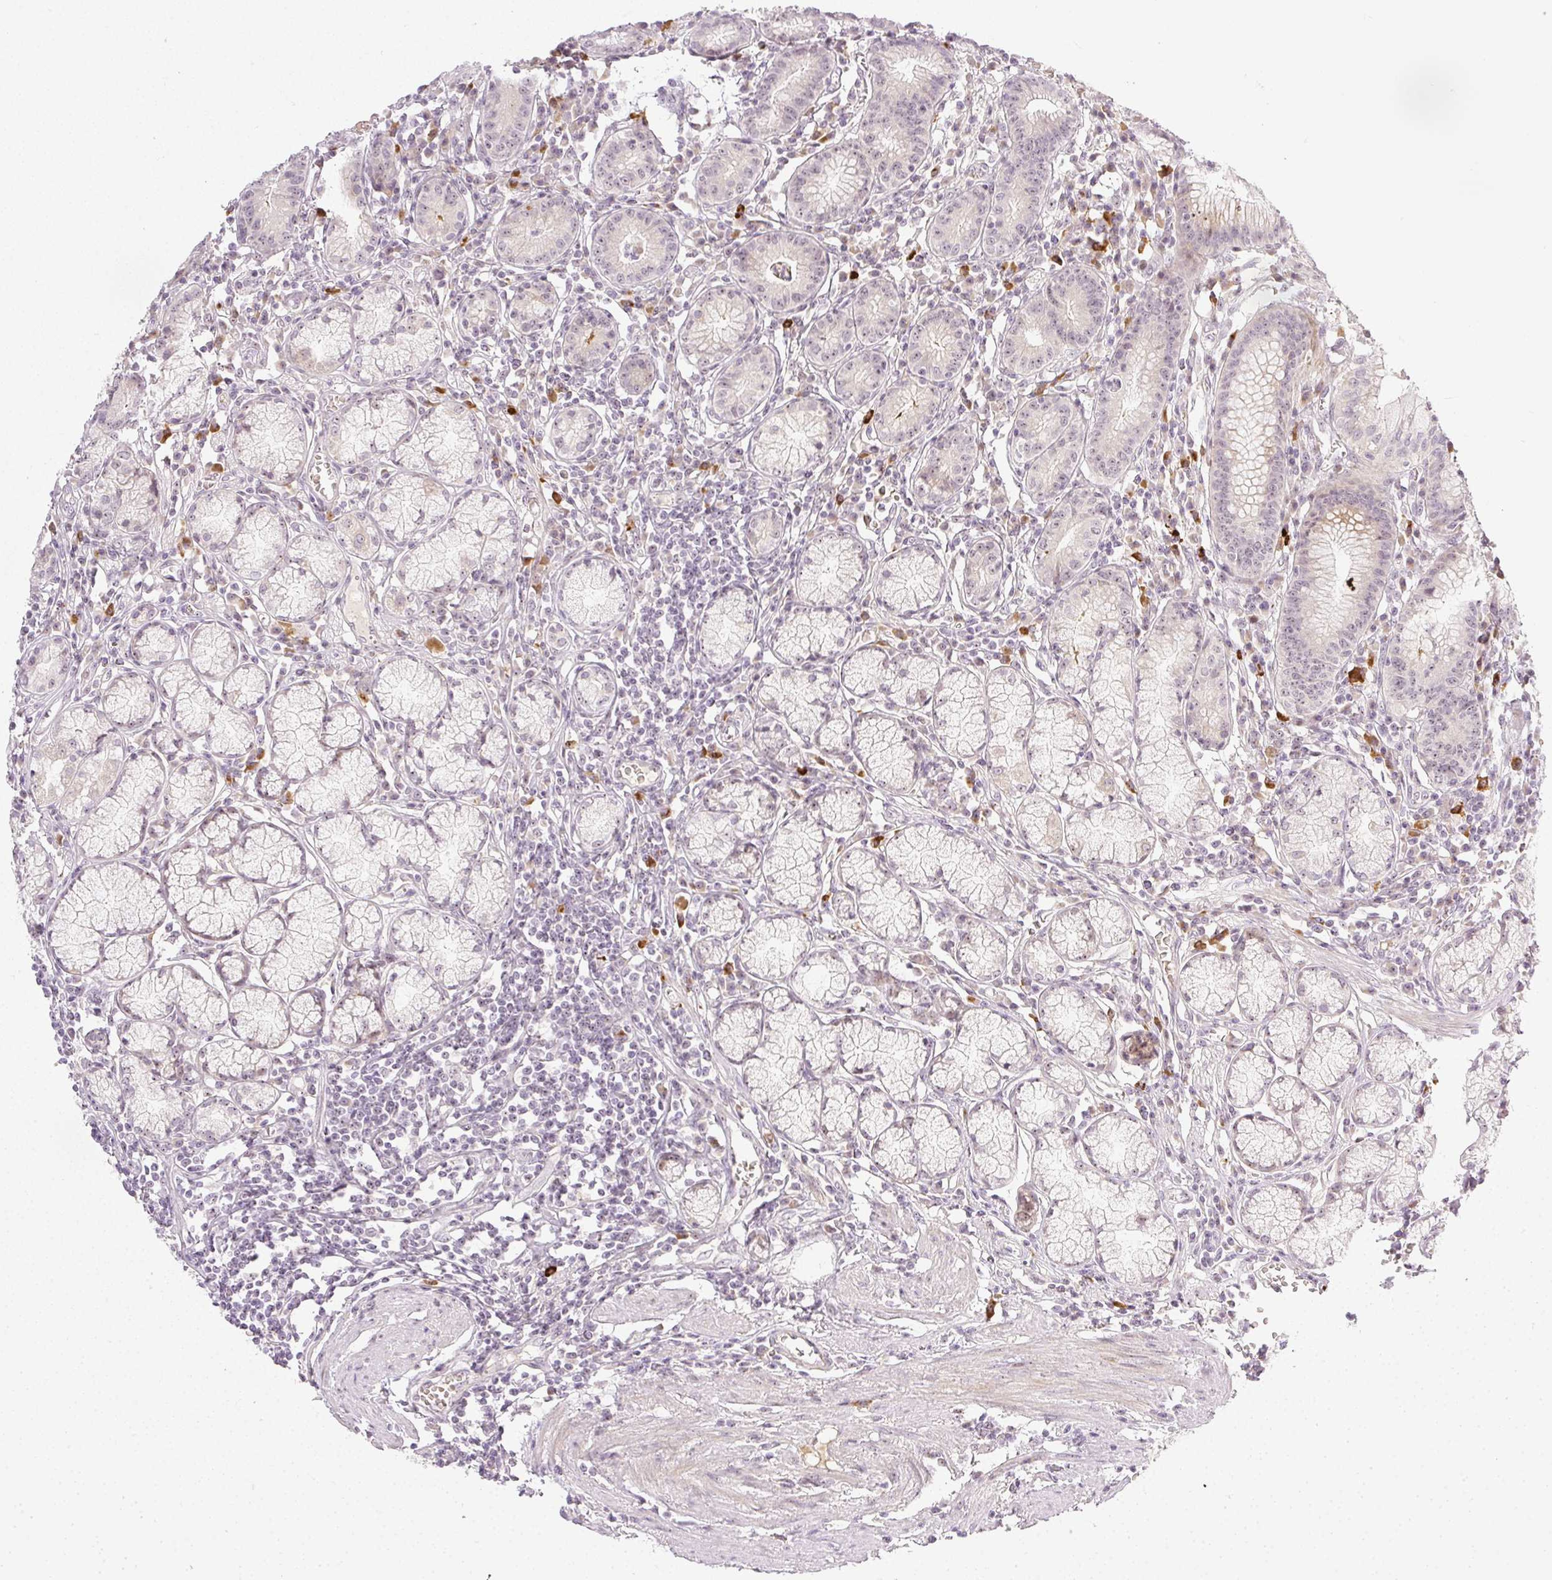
{"staining": {"intensity": "weak", "quantity": "<25%", "location": "cytoplasmic/membranous,nuclear"}, "tissue": "stomach", "cell_type": "Glandular cells", "image_type": "normal", "snomed": [{"axis": "morphology", "description": "Normal tissue, NOS"}, {"axis": "topography", "description": "Stomach"}], "caption": "Glandular cells show no significant positivity in unremarkable stomach. (DAB immunohistochemistry with hematoxylin counter stain).", "gene": "AAR2", "patient": {"sex": "male", "age": 55}}